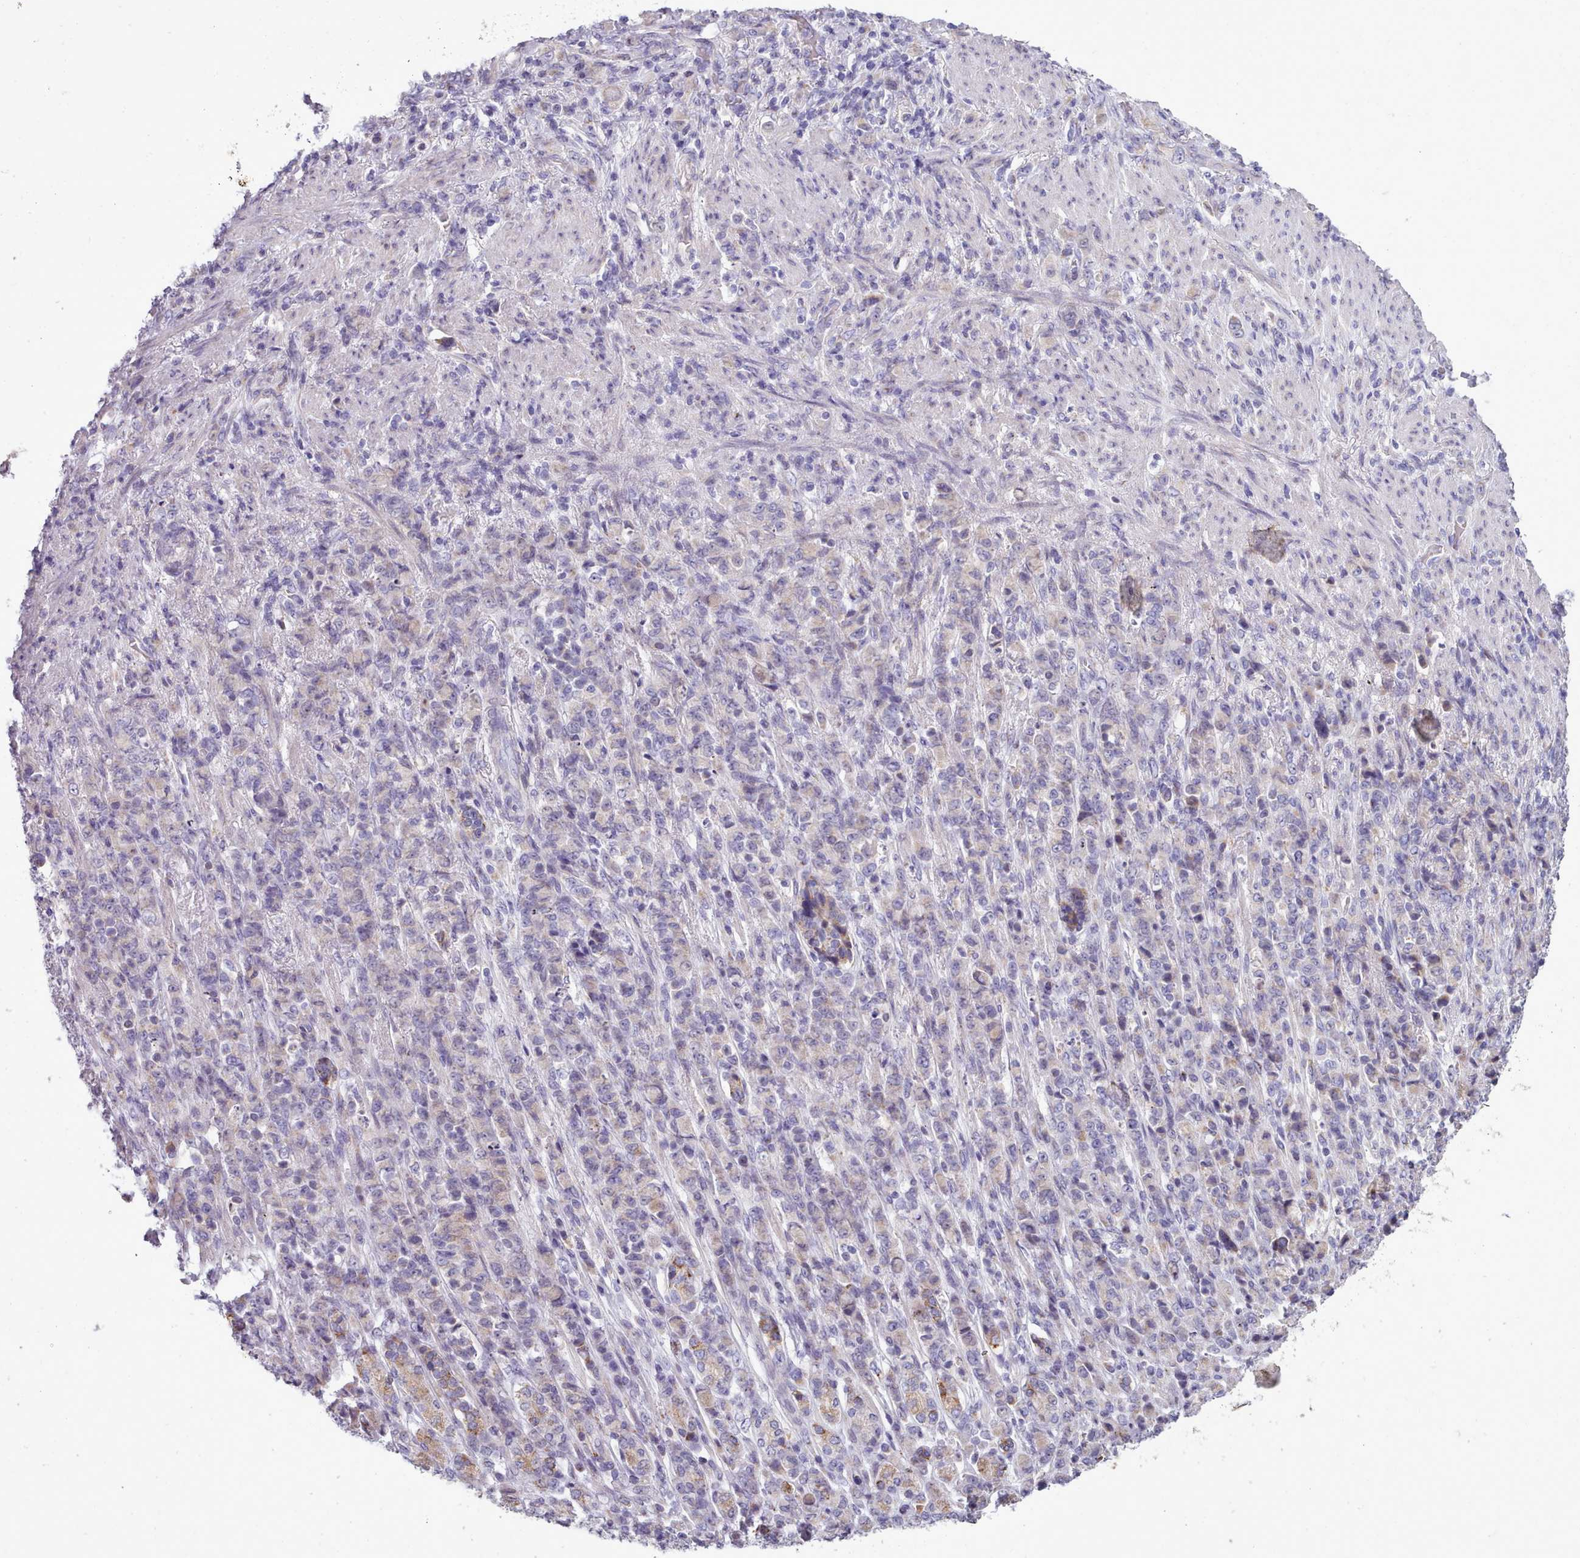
{"staining": {"intensity": "weak", "quantity": "<25%", "location": "cytoplasmic/membranous"}, "tissue": "stomach cancer", "cell_type": "Tumor cells", "image_type": "cancer", "snomed": [{"axis": "morphology", "description": "Adenocarcinoma, NOS"}, {"axis": "topography", "description": "Stomach"}], "caption": "Protein analysis of stomach cancer demonstrates no significant positivity in tumor cells.", "gene": "SLC52A3", "patient": {"sex": "female", "age": 79}}